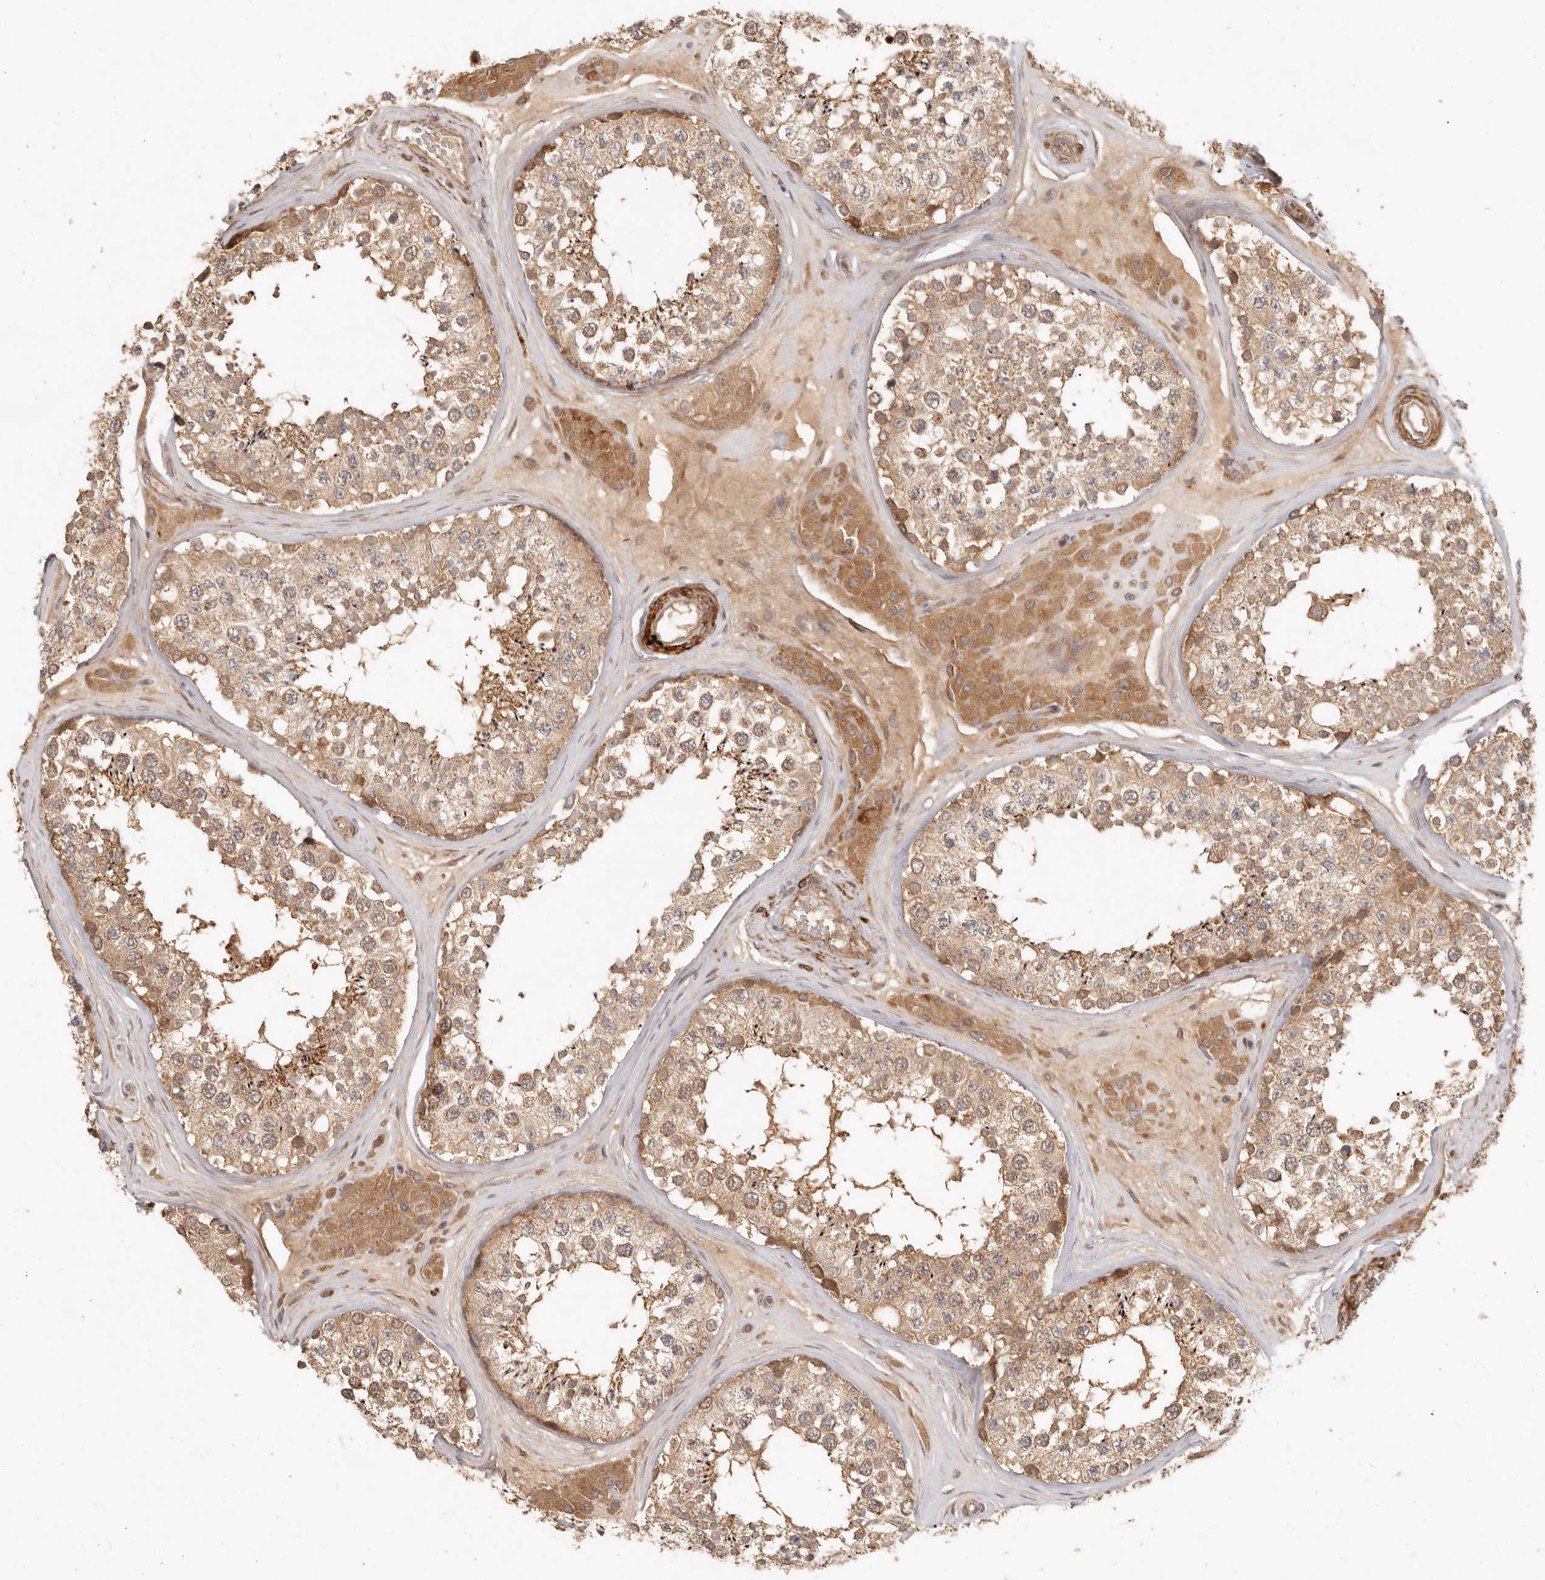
{"staining": {"intensity": "moderate", "quantity": ">75%", "location": "cytoplasmic/membranous"}, "tissue": "testis", "cell_type": "Cells in seminiferous ducts", "image_type": "normal", "snomed": [{"axis": "morphology", "description": "Normal tissue, NOS"}, {"axis": "topography", "description": "Testis"}], "caption": "Moderate cytoplasmic/membranous protein expression is identified in about >75% of cells in seminiferous ducts in testis. (DAB (3,3'-diaminobenzidine) IHC, brown staining for protein, blue staining for nuclei).", "gene": "VIPR1", "patient": {"sex": "male", "age": 46}}